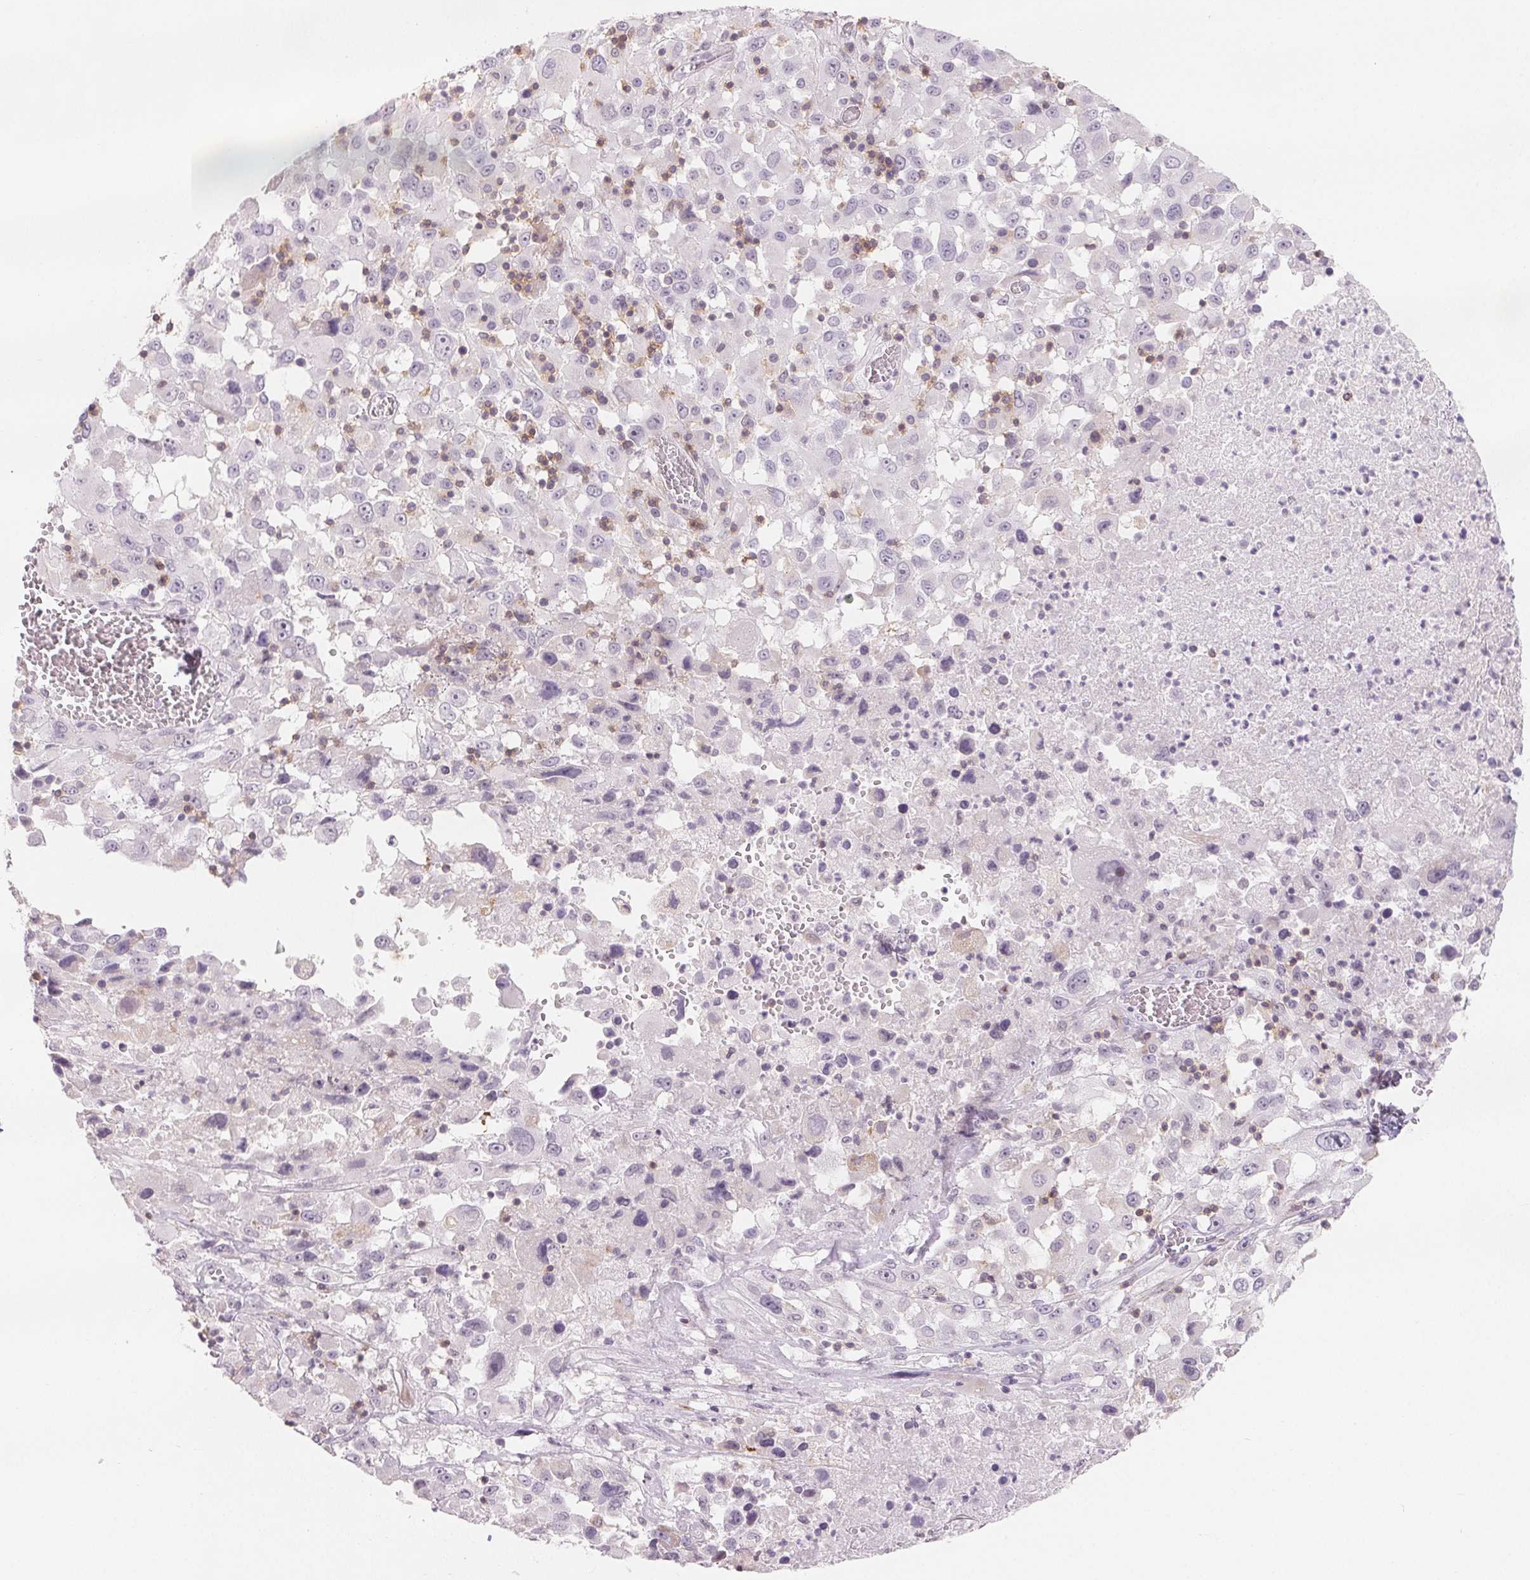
{"staining": {"intensity": "negative", "quantity": "none", "location": "none"}, "tissue": "melanoma", "cell_type": "Tumor cells", "image_type": "cancer", "snomed": [{"axis": "morphology", "description": "Malignant melanoma, Metastatic site"}, {"axis": "topography", "description": "Soft tissue"}], "caption": "An image of human malignant melanoma (metastatic site) is negative for staining in tumor cells.", "gene": "CD69", "patient": {"sex": "male", "age": 50}}